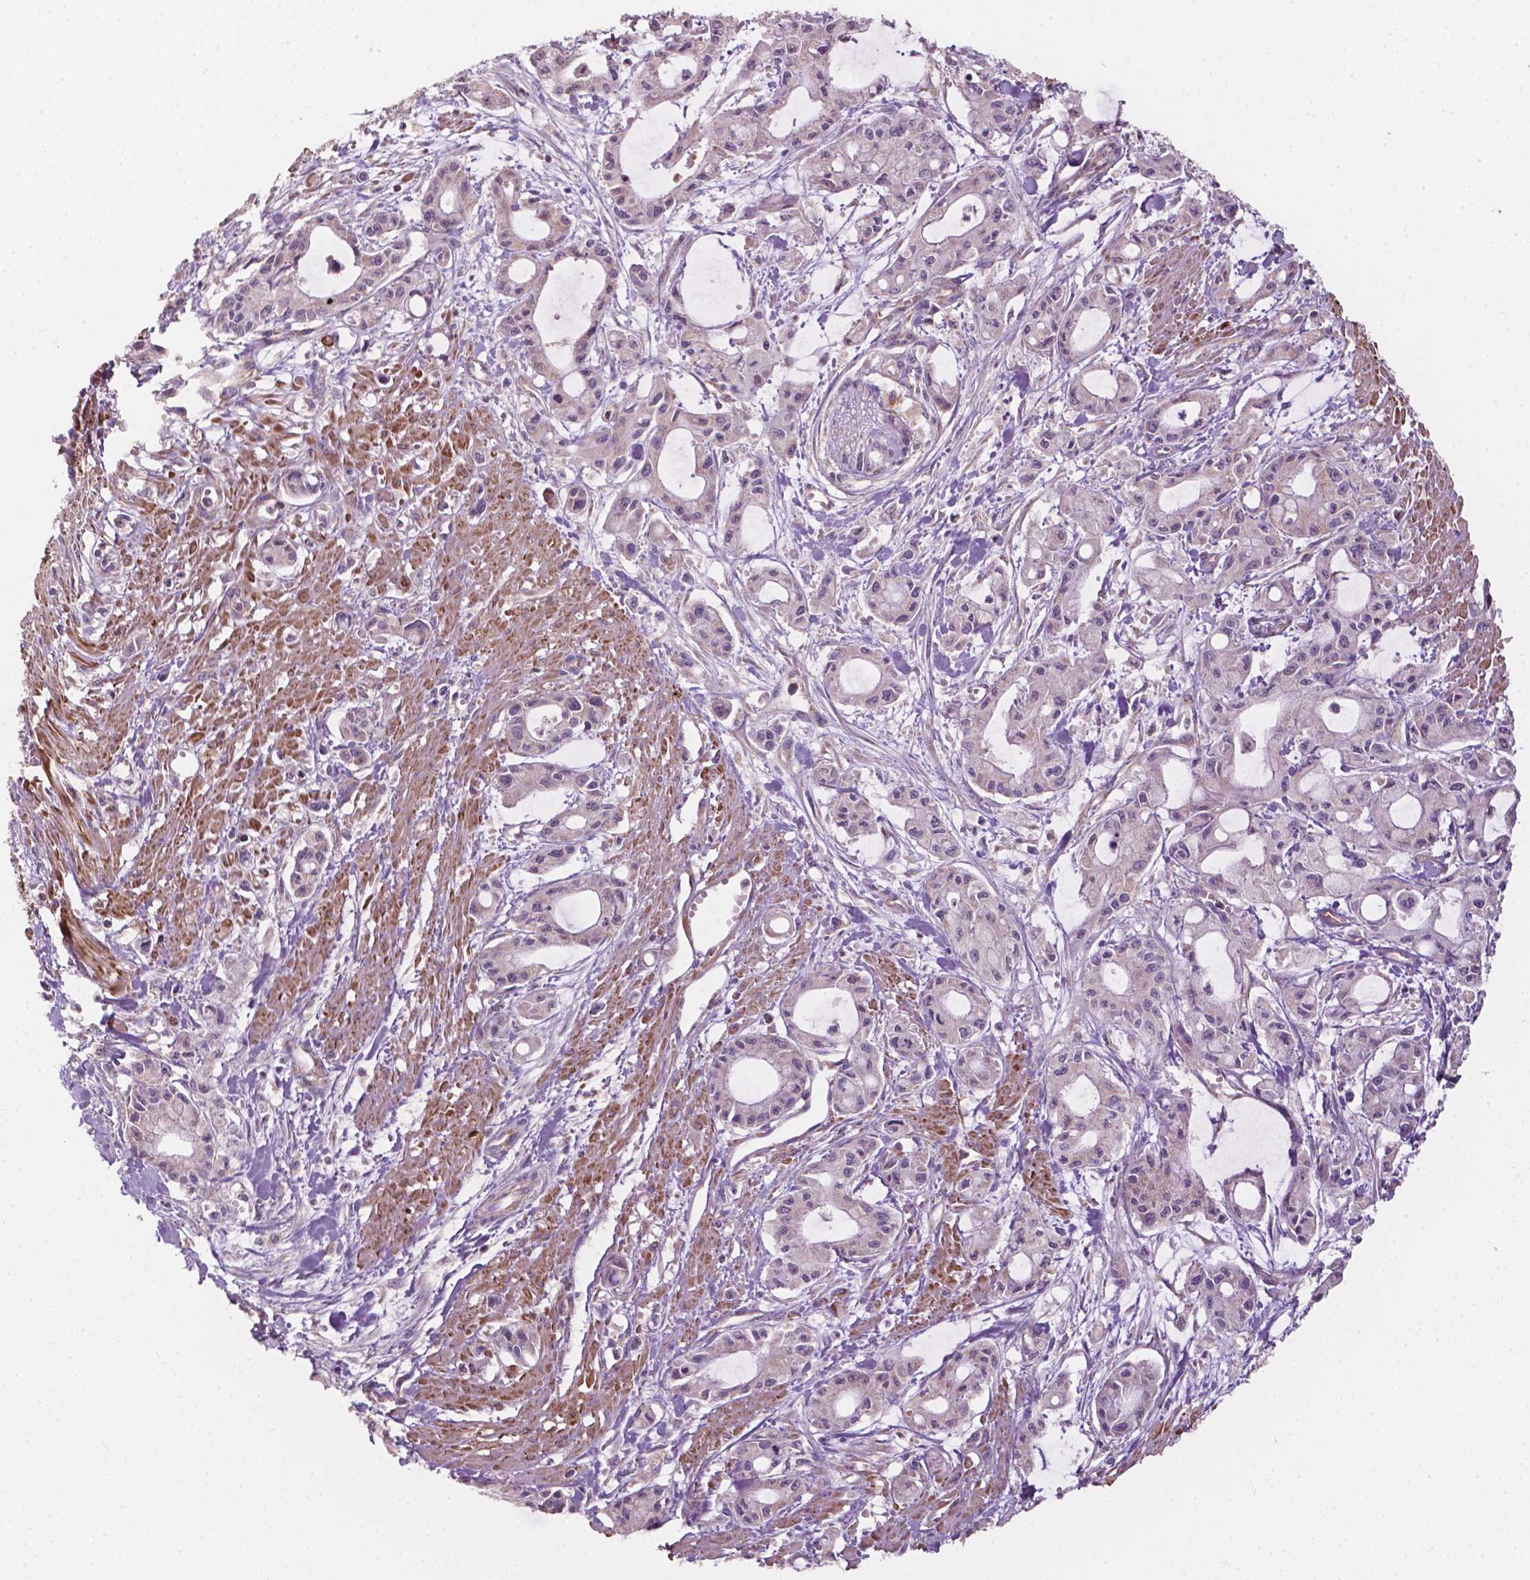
{"staining": {"intensity": "negative", "quantity": "none", "location": "none"}, "tissue": "pancreatic cancer", "cell_type": "Tumor cells", "image_type": "cancer", "snomed": [{"axis": "morphology", "description": "Adenocarcinoma, NOS"}, {"axis": "topography", "description": "Pancreas"}], "caption": "IHC photomicrograph of neoplastic tissue: adenocarcinoma (pancreatic) stained with DAB shows no significant protein staining in tumor cells. Brightfield microscopy of immunohistochemistry (IHC) stained with DAB (brown) and hematoxylin (blue), captured at high magnification.", "gene": "NDUFA10", "patient": {"sex": "male", "age": 48}}